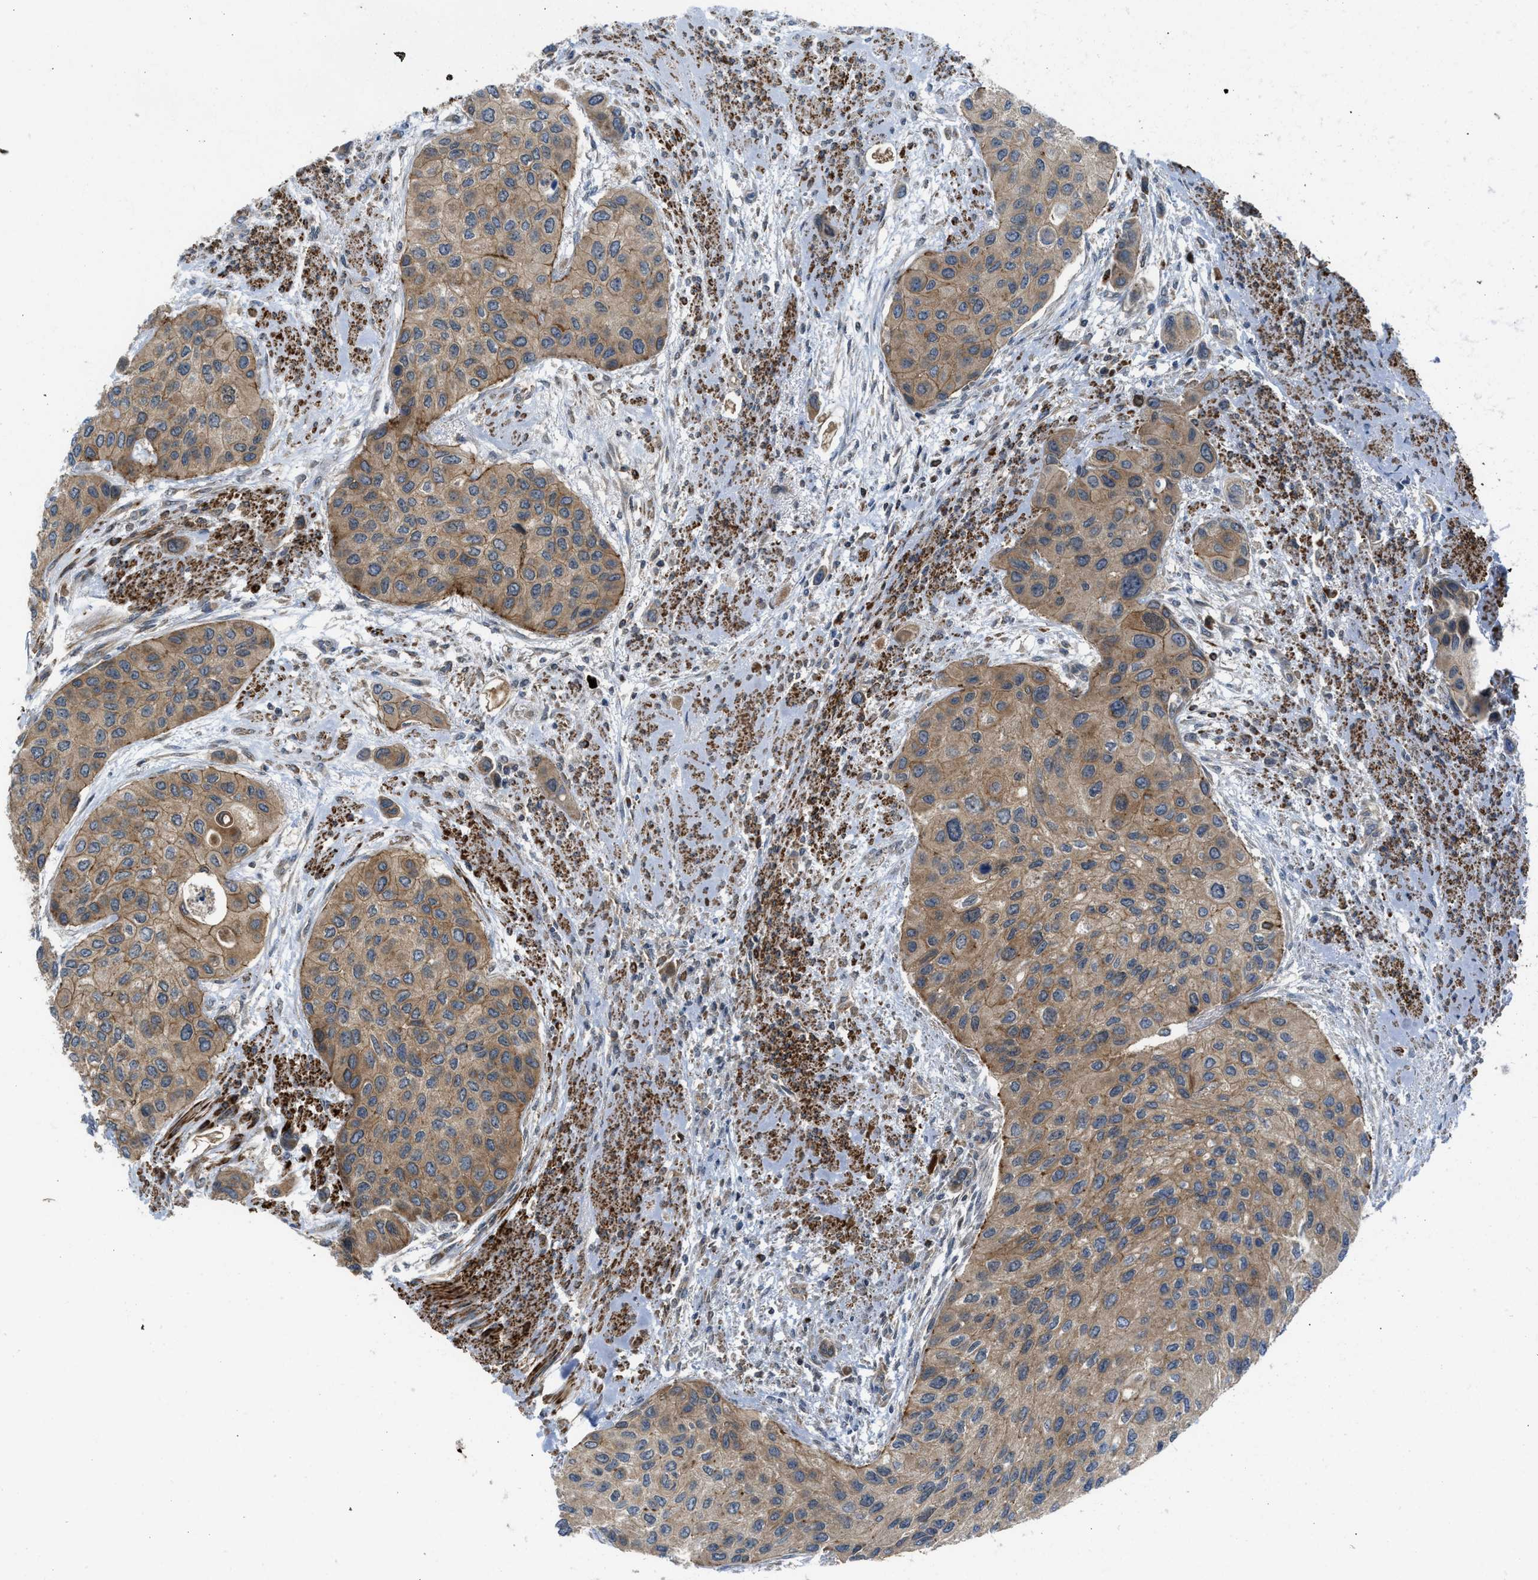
{"staining": {"intensity": "moderate", "quantity": ">75%", "location": "cytoplasmic/membranous"}, "tissue": "urothelial cancer", "cell_type": "Tumor cells", "image_type": "cancer", "snomed": [{"axis": "morphology", "description": "Urothelial carcinoma, High grade"}, {"axis": "topography", "description": "Urinary bladder"}], "caption": "A histopathology image of high-grade urothelial carcinoma stained for a protein exhibits moderate cytoplasmic/membranous brown staining in tumor cells. (brown staining indicates protein expression, while blue staining denotes nuclei).", "gene": "SESN2", "patient": {"sex": "female", "age": 56}}